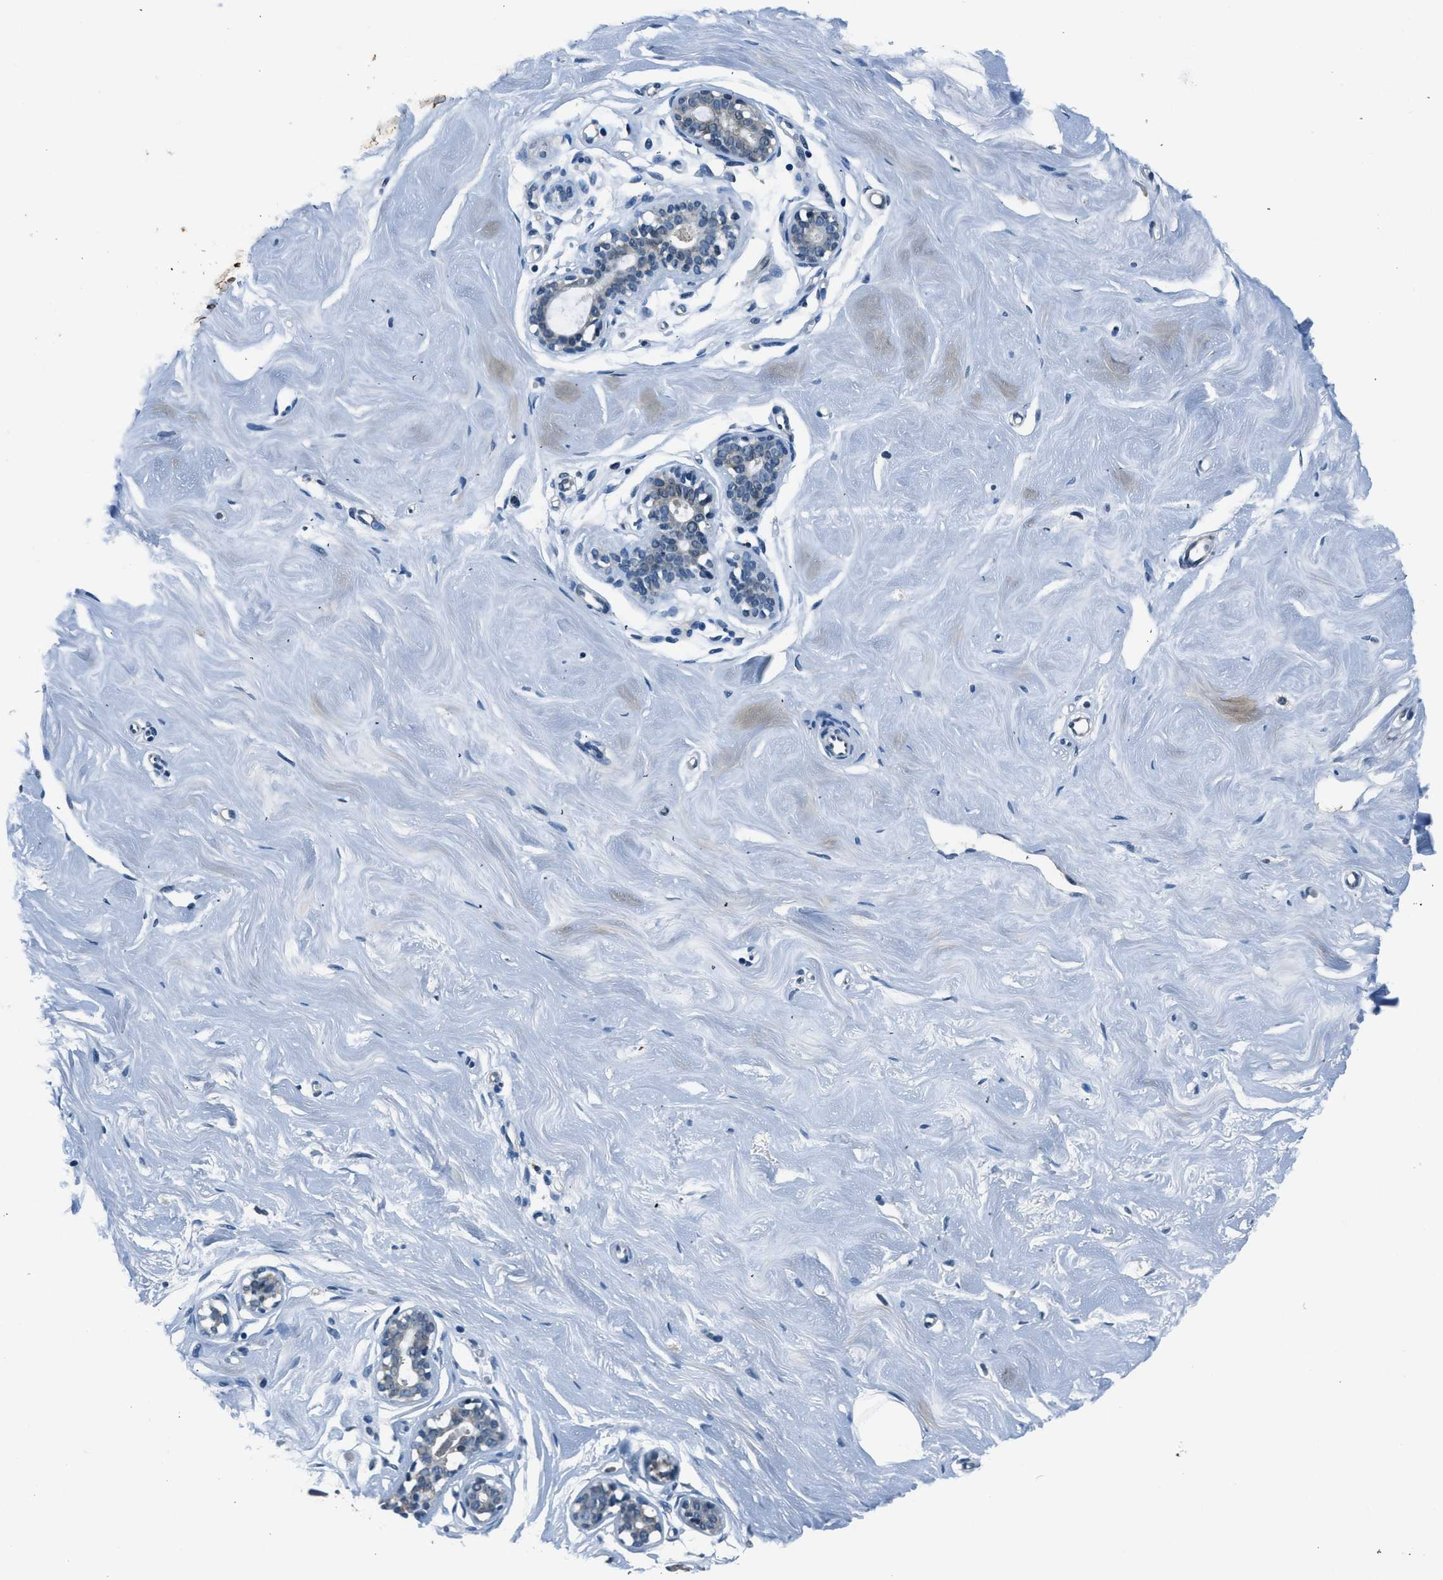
{"staining": {"intensity": "negative", "quantity": "none", "location": "none"}, "tissue": "breast", "cell_type": "Adipocytes", "image_type": "normal", "snomed": [{"axis": "morphology", "description": "Normal tissue, NOS"}, {"axis": "topography", "description": "Breast"}], "caption": "This photomicrograph is of benign breast stained with immunohistochemistry to label a protein in brown with the nuclei are counter-stained blue. There is no expression in adipocytes. (Stains: DAB (3,3'-diaminobenzidine) immunohistochemistry with hematoxylin counter stain, Microscopy: brightfield microscopy at high magnification).", "gene": "NME8", "patient": {"sex": "female", "age": 23}}